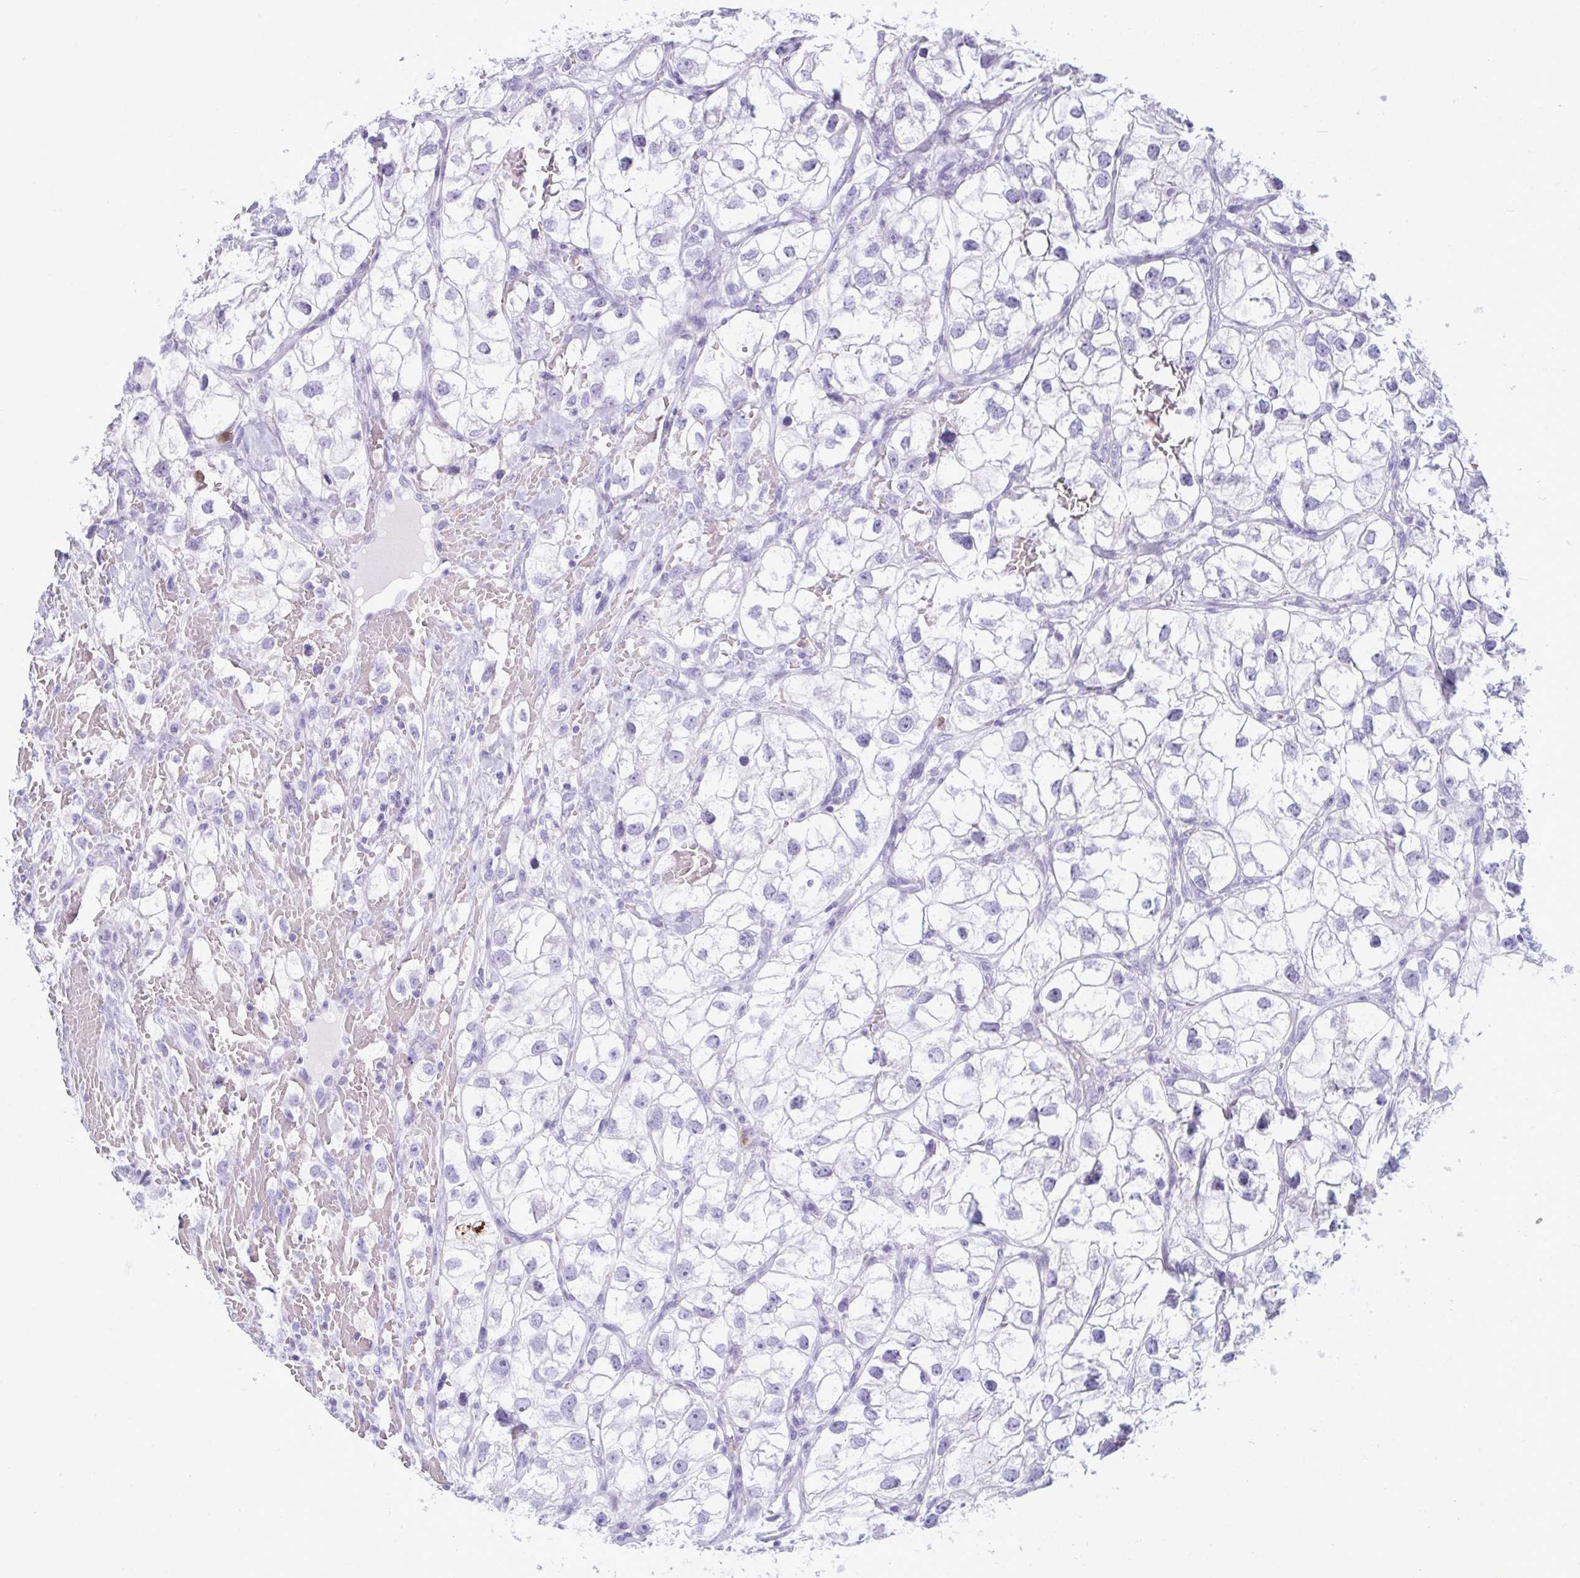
{"staining": {"intensity": "negative", "quantity": "none", "location": "none"}, "tissue": "renal cancer", "cell_type": "Tumor cells", "image_type": "cancer", "snomed": [{"axis": "morphology", "description": "Adenocarcinoma, NOS"}, {"axis": "topography", "description": "Kidney"}], "caption": "DAB immunohistochemical staining of human renal cancer (adenocarcinoma) exhibits no significant staining in tumor cells. (DAB (3,3'-diaminobenzidine) immunohistochemistry visualized using brightfield microscopy, high magnification).", "gene": "ARHGAP42", "patient": {"sex": "male", "age": 59}}